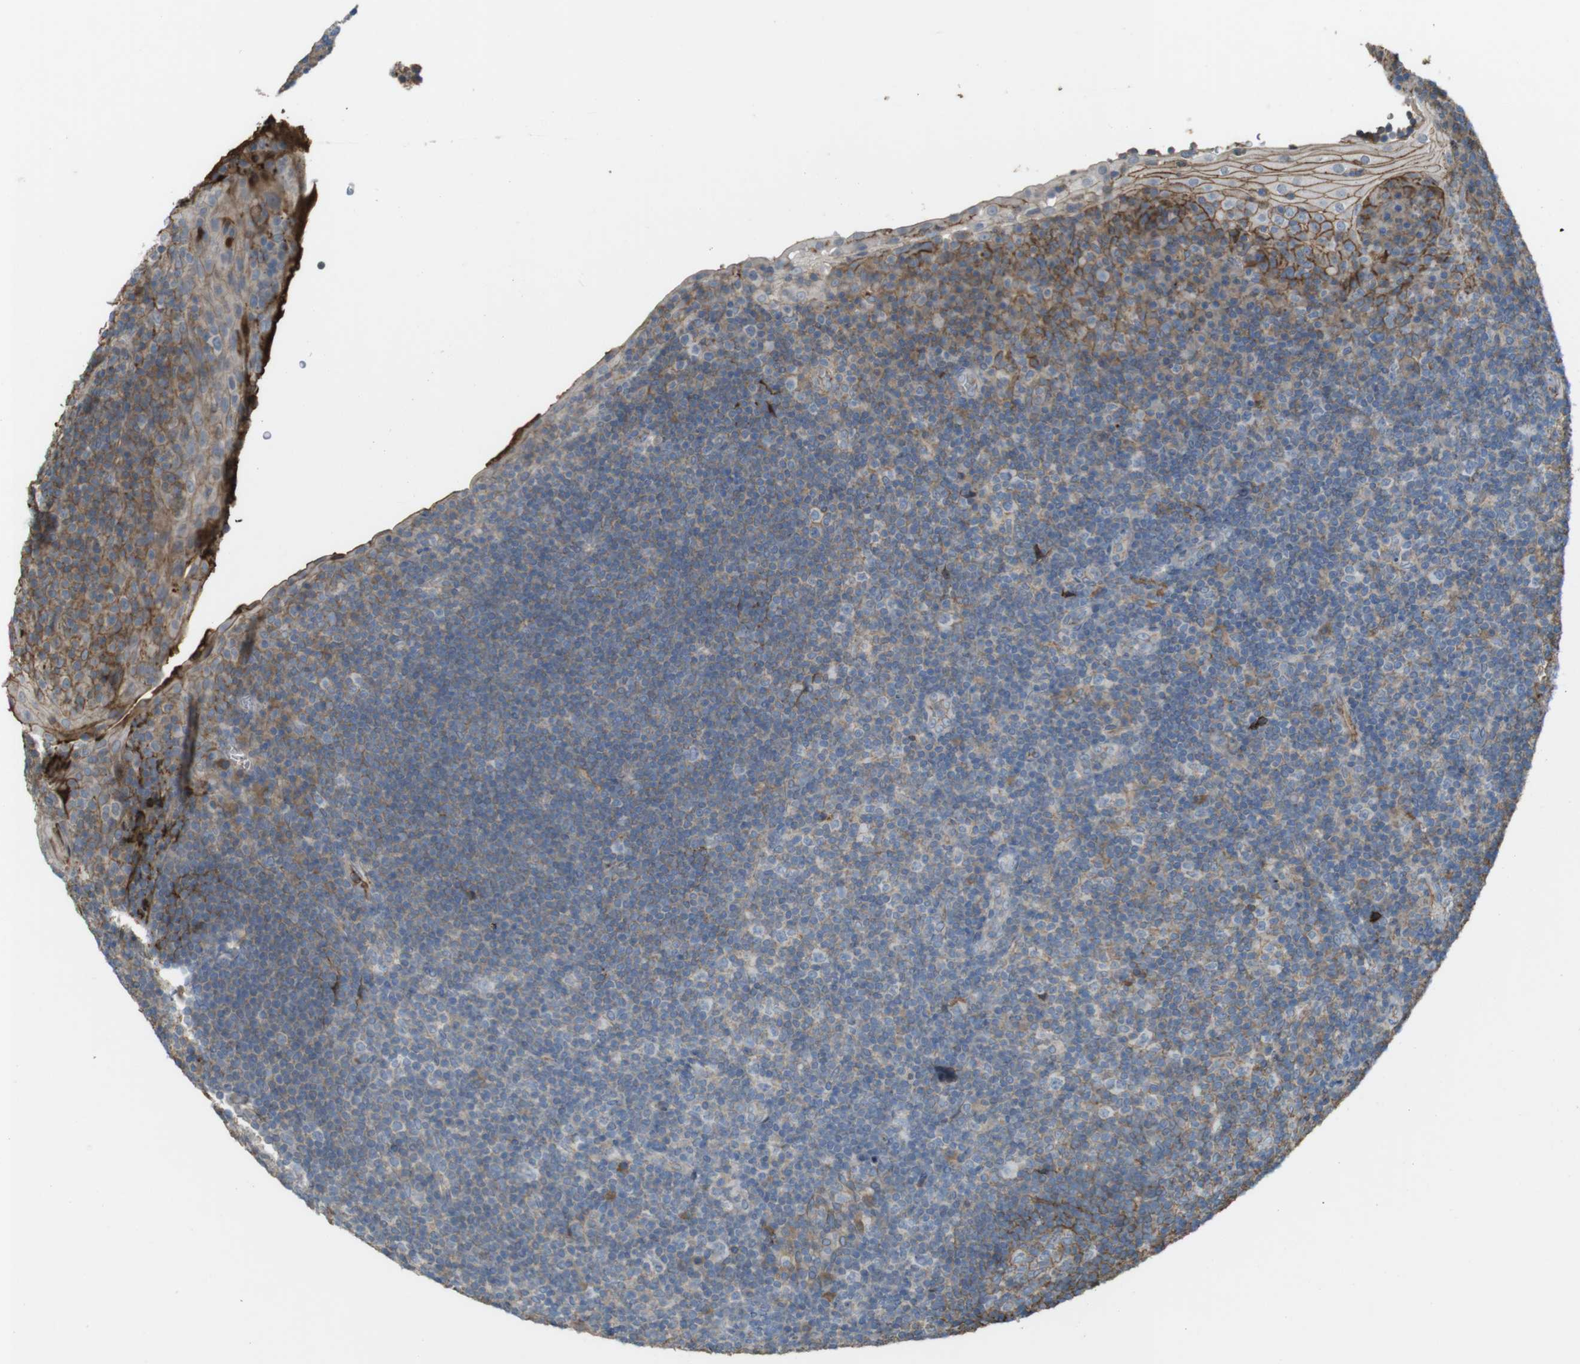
{"staining": {"intensity": "weak", "quantity": "25%-75%", "location": "cytoplasmic/membranous"}, "tissue": "tonsil", "cell_type": "Non-germinal center cells", "image_type": "normal", "snomed": [{"axis": "morphology", "description": "Normal tissue, NOS"}, {"axis": "topography", "description": "Tonsil"}], "caption": "Protein positivity by IHC exhibits weak cytoplasmic/membranous staining in approximately 25%-75% of non-germinal center cells in normal tonsil.", "gene": "LTBP4", "patient": {"sex": "male", "age": 37}}